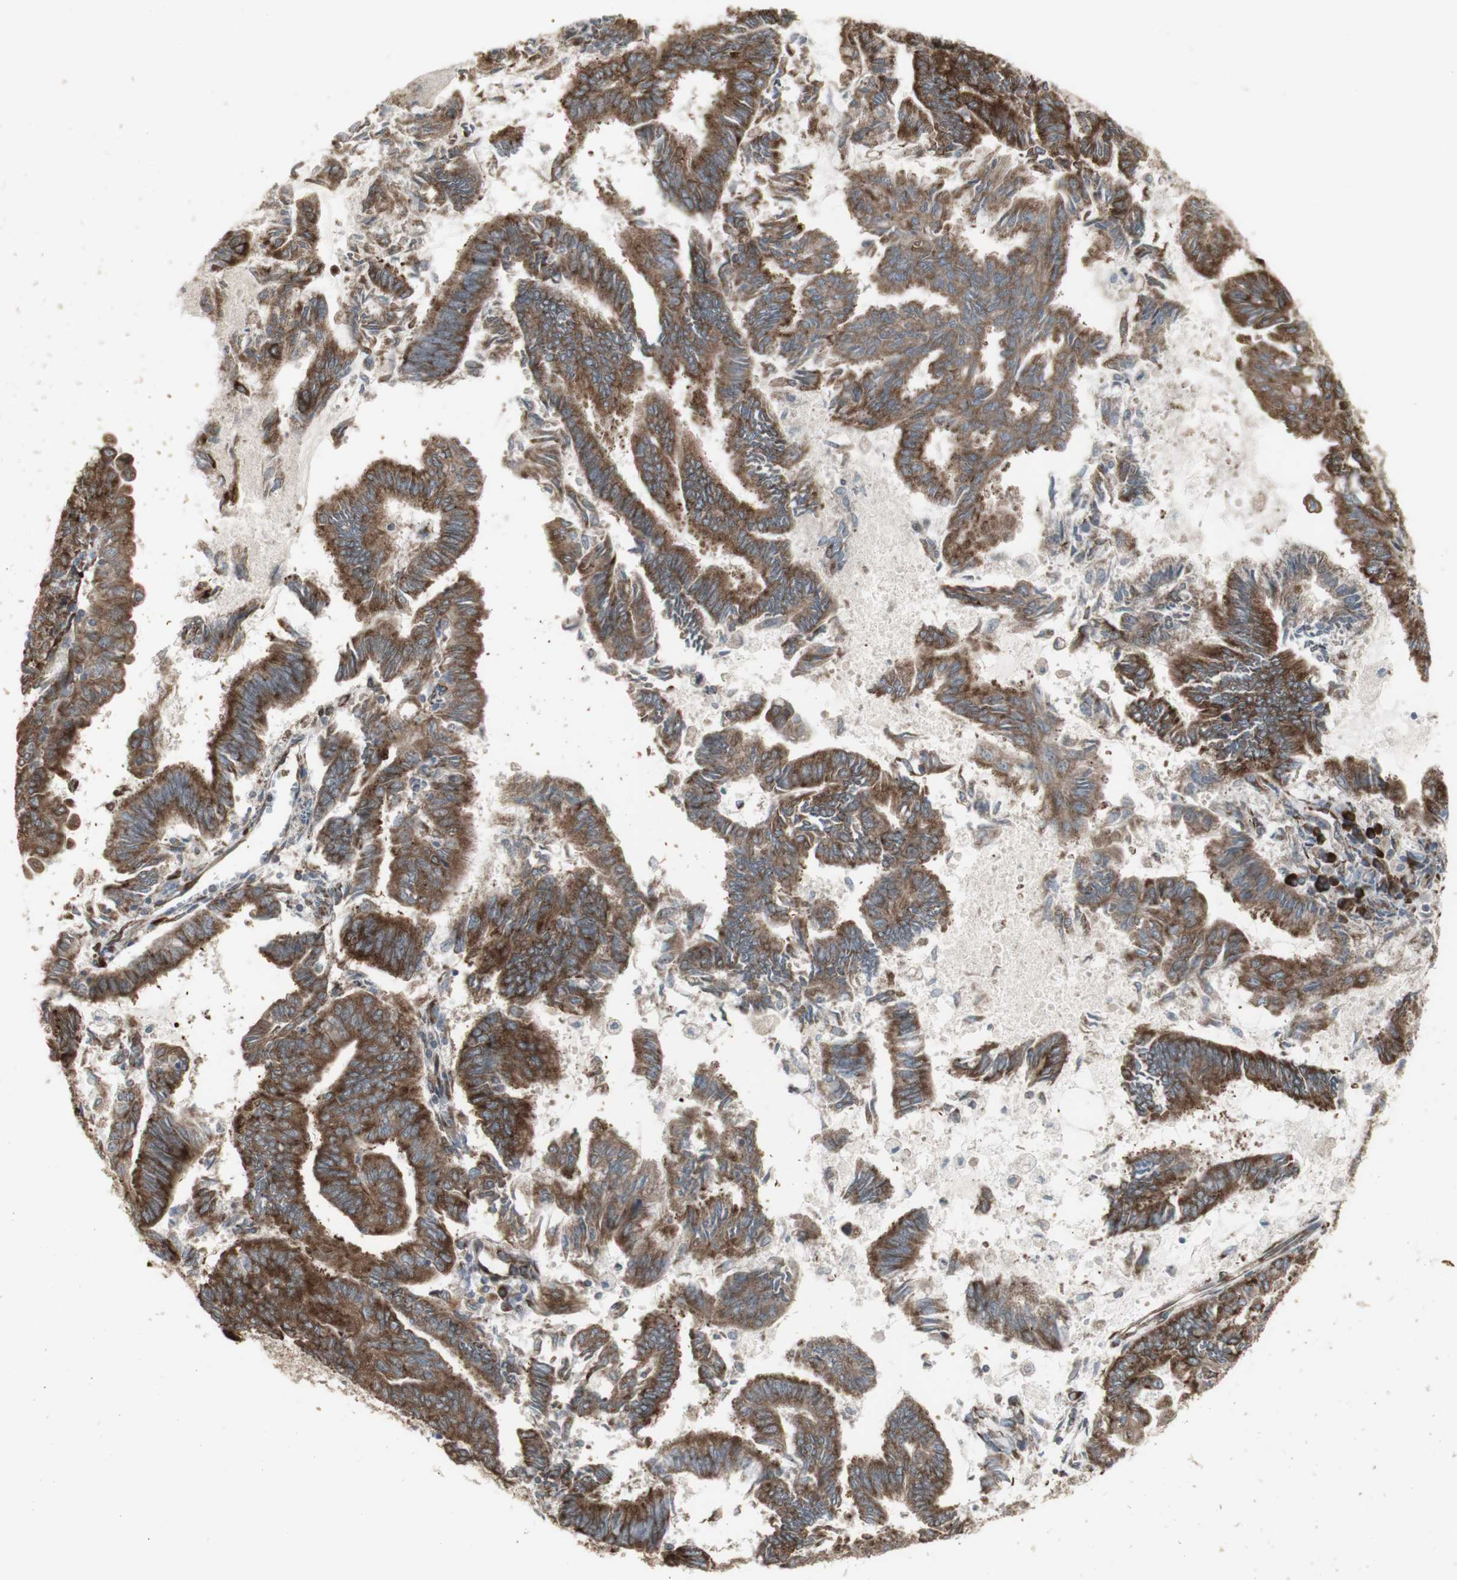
{"staining": {"intensity": "strong", "quantity": ">75%", "location": "cytoplasmic/membranous"}, "tissue": "endometrial cancer", "cell_type": "Tumor cells", "image_type": "cancer", "snomed": [{"axis": "morphology", "description": "Adenocarcinoma, NOS"}, {"axis": "topography", "description": "Endometrium"}], "caption": "Immunohistochemical staining of human endometrial adenocarcinoma displays strong cytoplasmic/membranous protein positivity in approximately >75% of tumor cells. Using DAB (3,3'-diaminobenzidine) (brown) and hematoxylin (blue) stains, captured at high magnification using brightfield microscopy.", "gene": "FKBP3", "patient": {"sex": "female", "age": 86}}